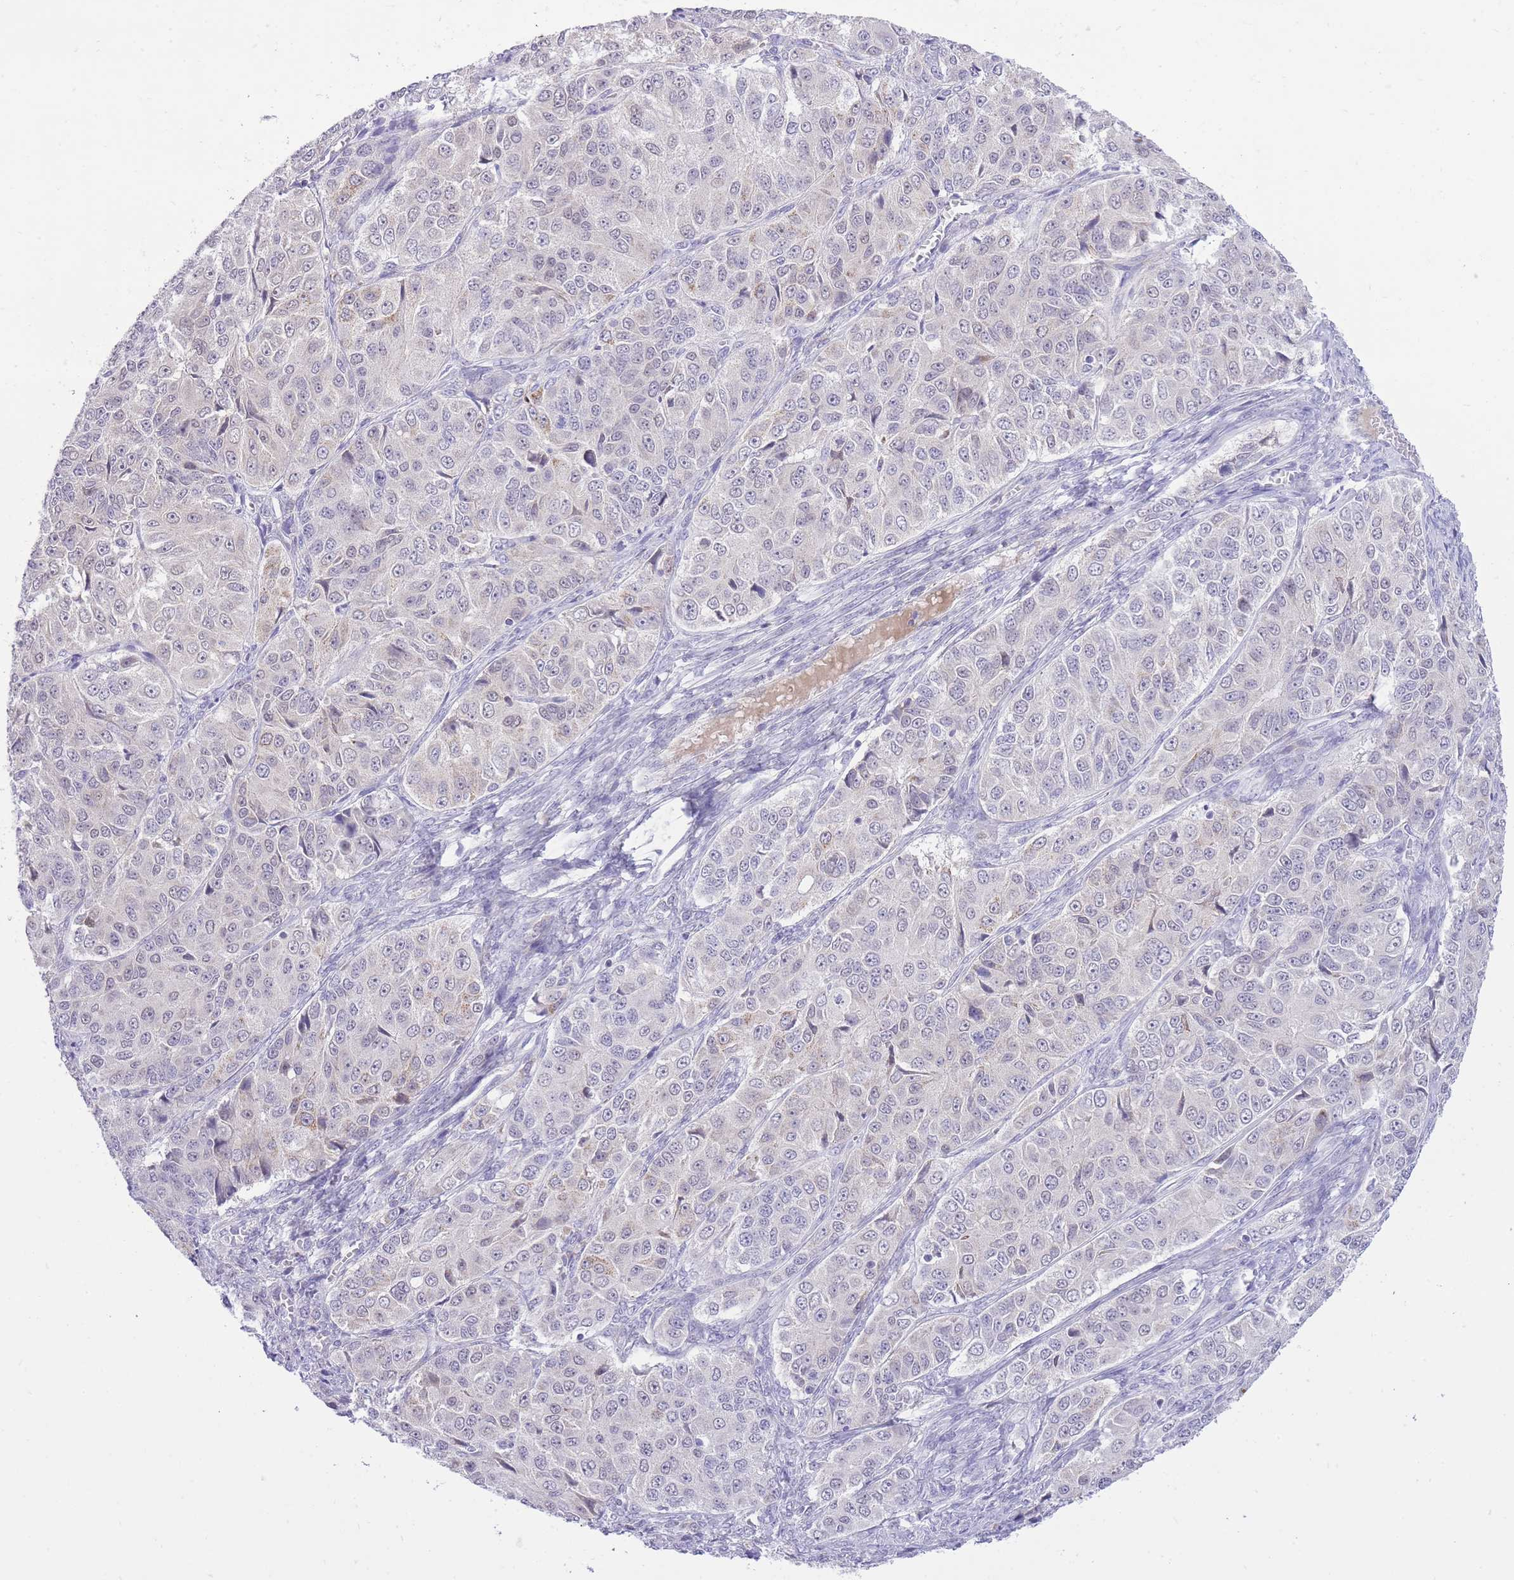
{"staining": {"intensity": "negative", "quantity": "none", "location": "none"}, "tissue": "ovarian cancer", "cell_type": "Tumor cells", "image_type": "cancer", "snomed": [{"axis": "morphology", "description": "Carcinoma, endometroid"}, {"axis": "topography", "description": "Ovary"}], "caption": "A histopathology image of ovarian cancer stained for a protein demonstrates no brown staining in tumor cells.", "gene": "DENND2D", "patient": {"sex": "female", "age": 51}}